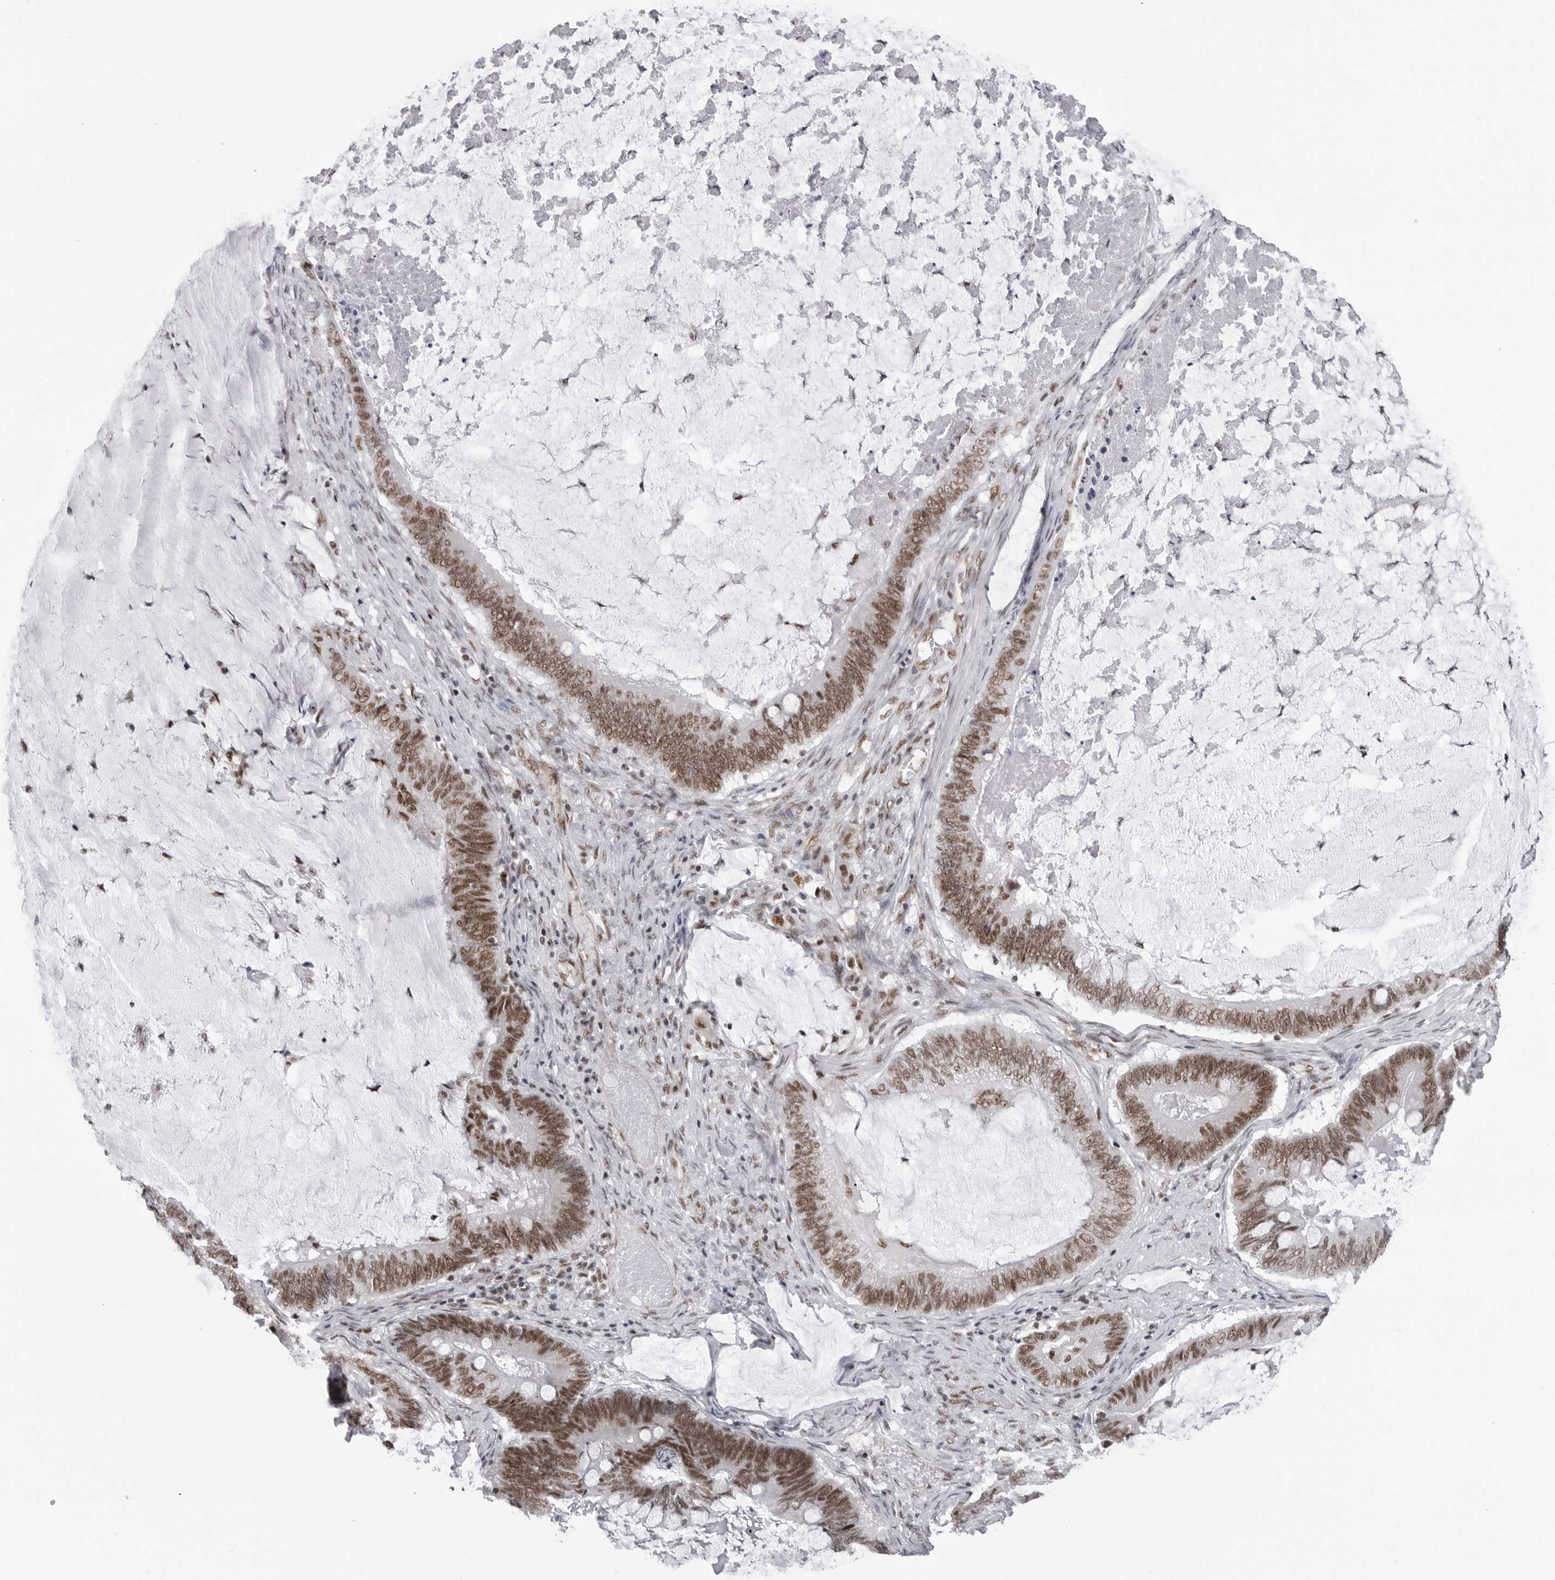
{"staining": {"intensity": "moderate", "quantity": ">75%", "location": "nuclear"}, "tissue": "ovarian cancer", "cell_type": "Tumor cells", "image_type": "cancer", "snomed": [{"axis": "morphology", "description": "Cystadenocarcinoma, mucinous, NOS"}, {"axis": "topography", "description": "Ovary"}], "caption": "Immunohistochemical staining of ovarian cancer (mucinous cystadenocarcinoma) displays moderate nuclear protein positivity in about >75% of tumor cells.", "gene": "RNF26", "patient": {"sex": "female", "age": 61}}